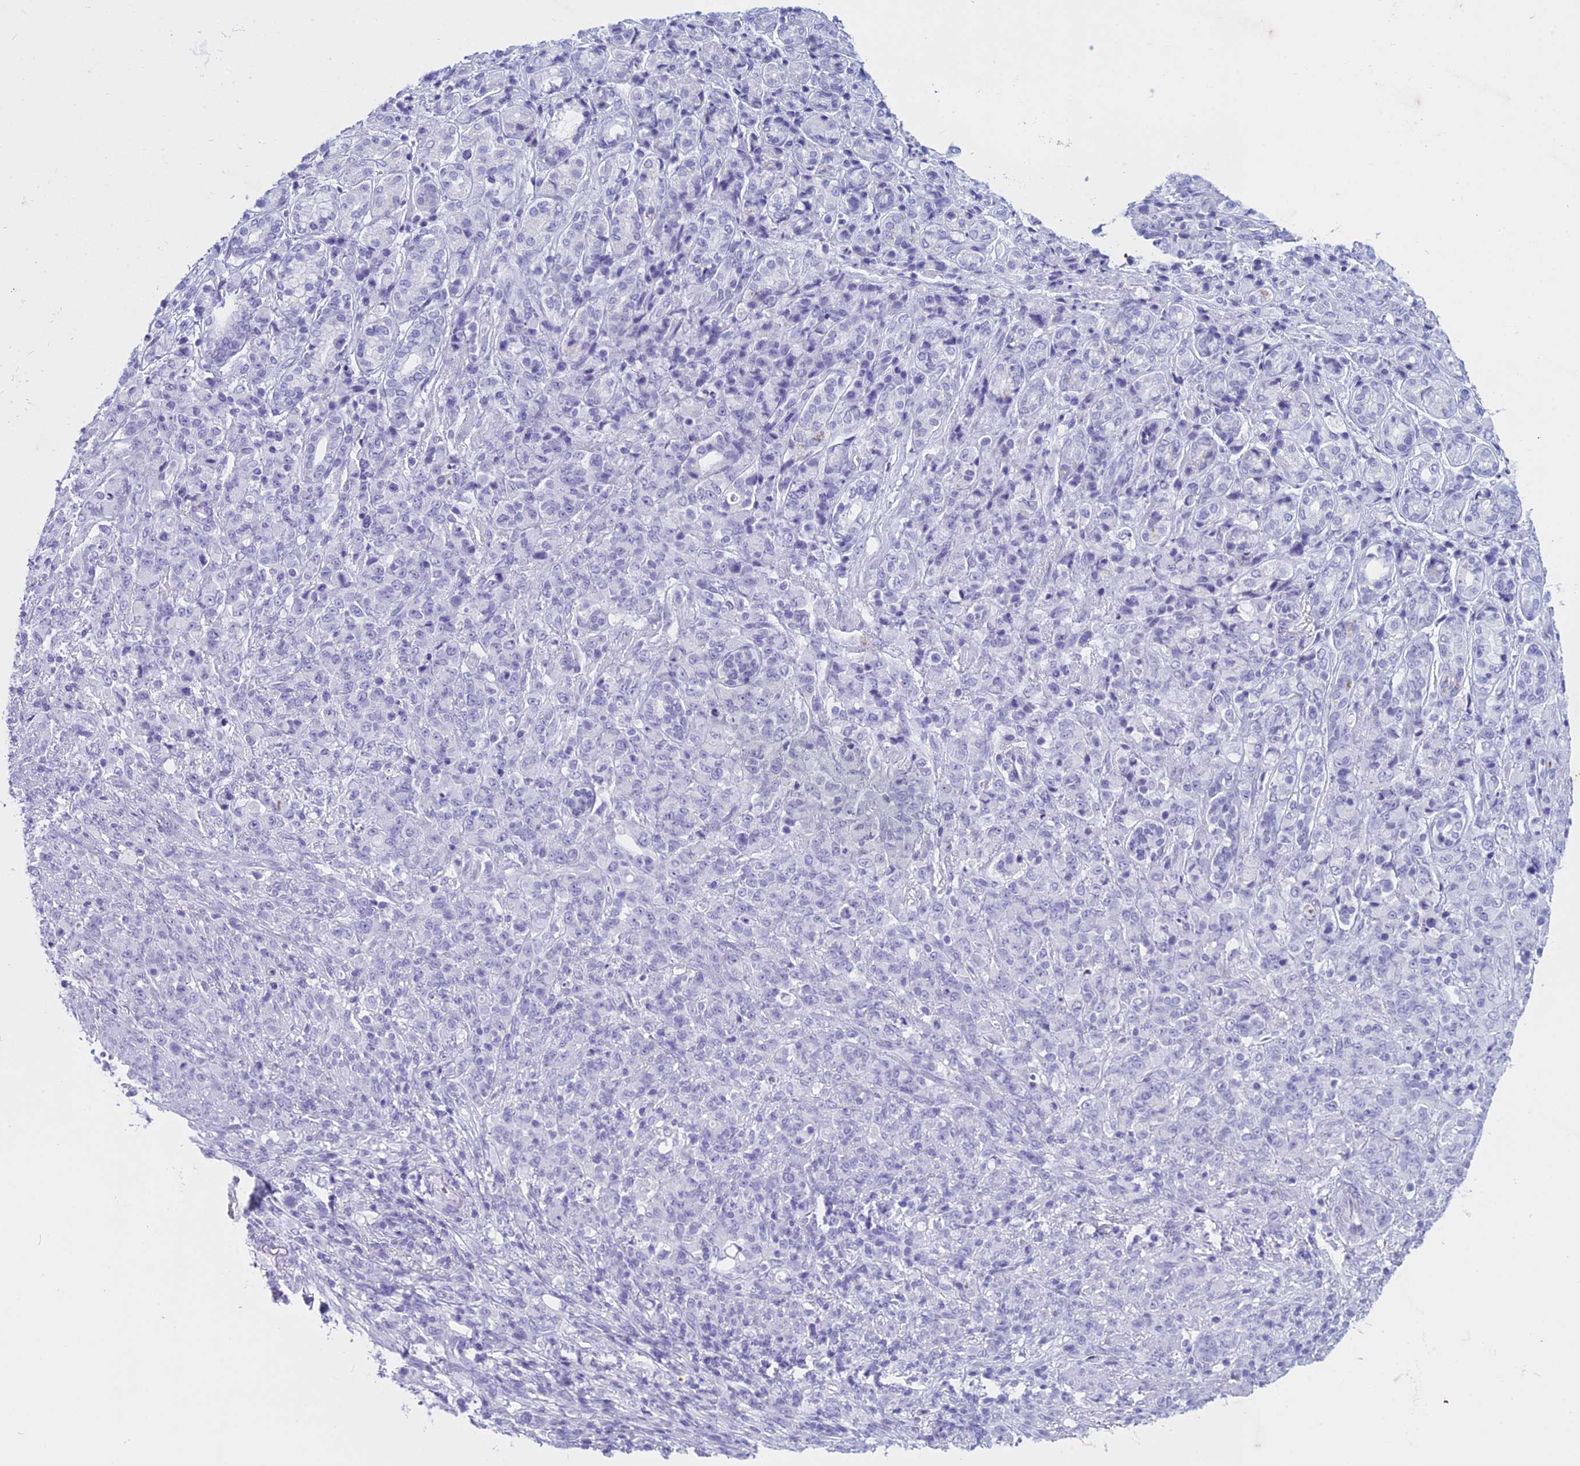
{"staining": {"intensity": "negative", "quantity": "none", "location": "none"}, "tissue": "stomach cancer", "cell_type": "Tumor cells", "image_type": "cancer", "snomed": [{"axis": "morphology", "description": "Adenocarcinoma, NOS"}, {"axis": "topography", "description": "Stomach"}], "caption": "DAB (3,3'-diaminobenzidine) immunohistochemical staining of stomach cancer reveals no significant positivity in tumor cells.", "gene": "HMGB4", "patient": {"sex": "female", "age": 79}}